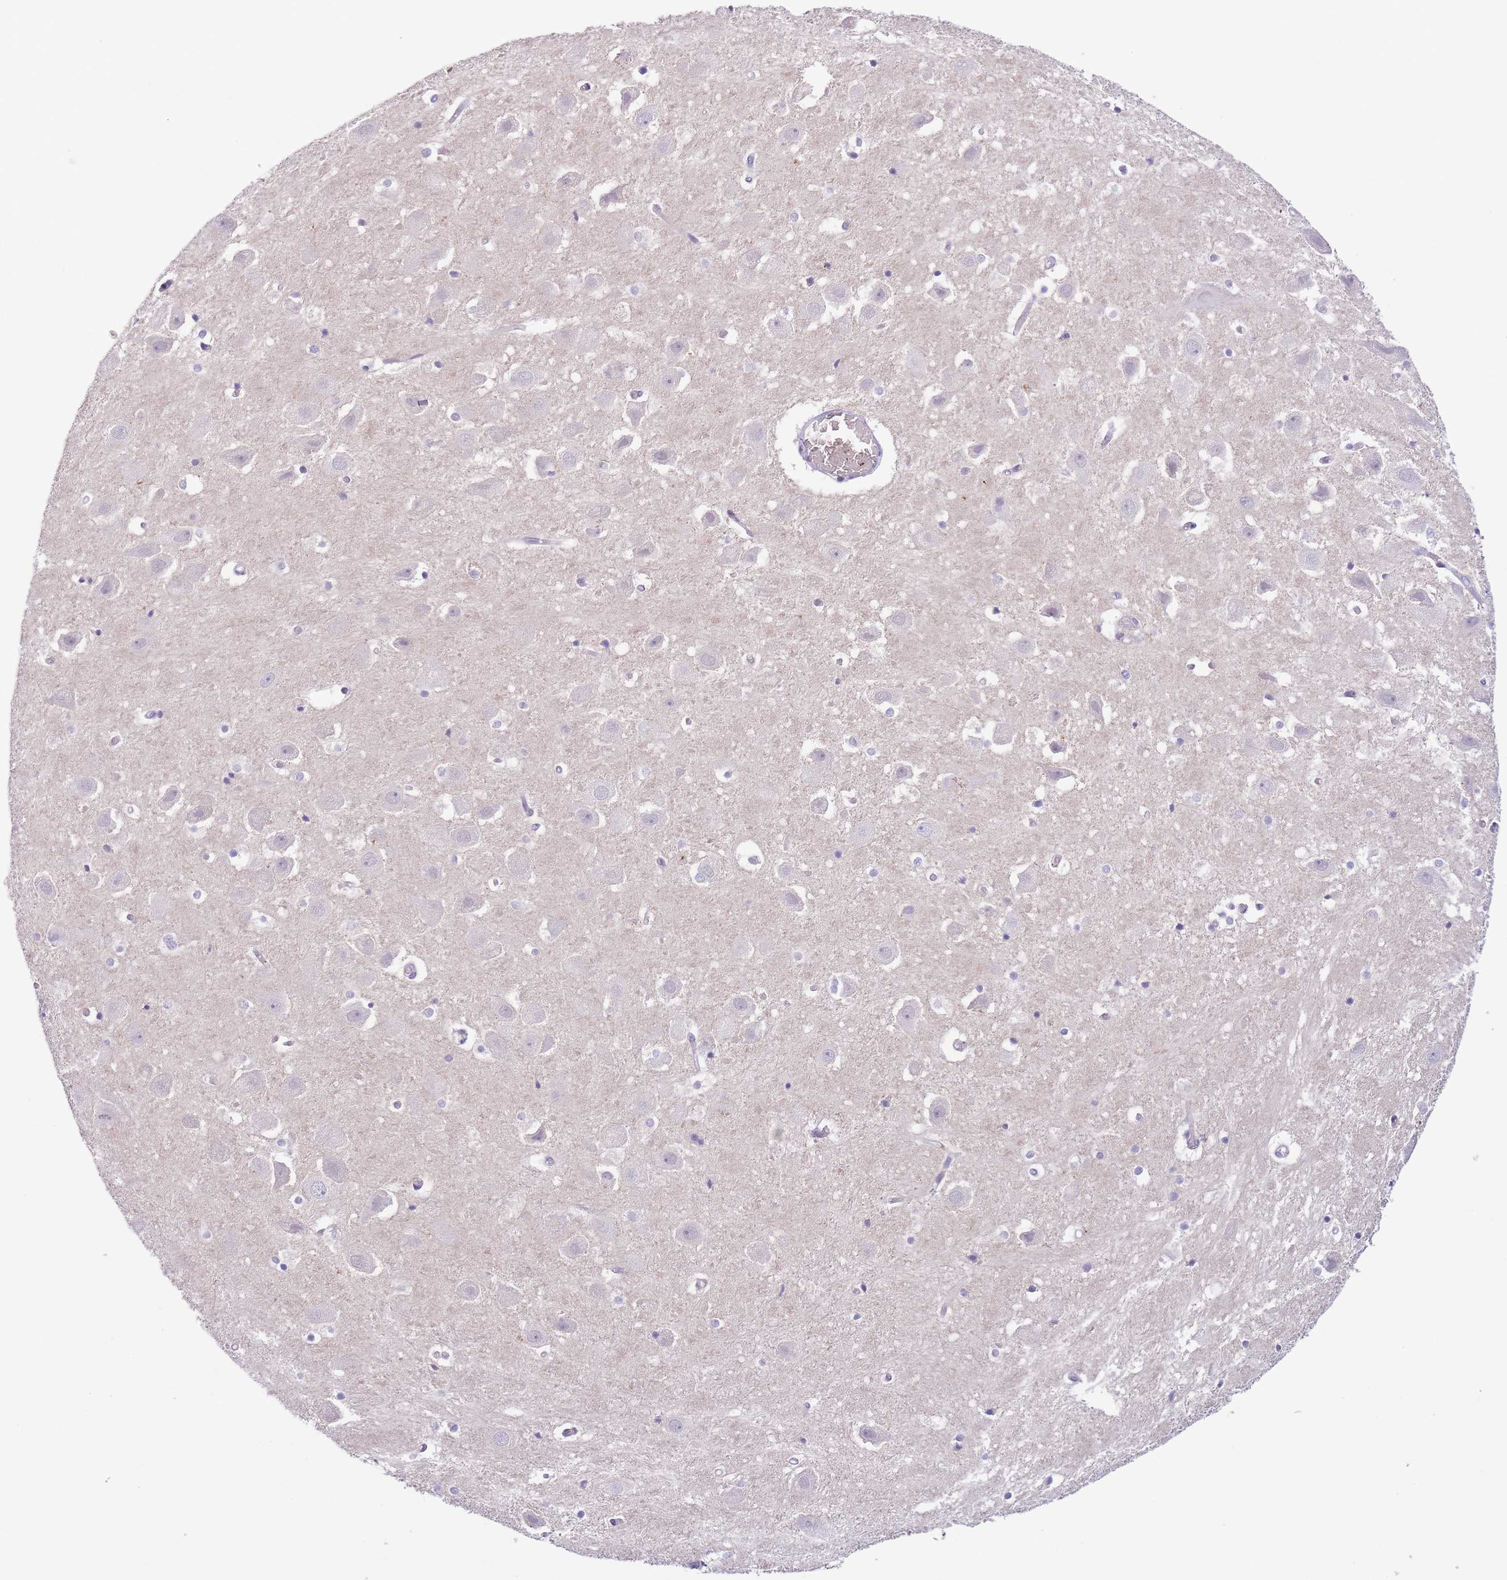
{"staining": {"intensity": "negative", "quantity": "none", "location": "none"}, "tissue": "hippocampus", "cell_type": "Glial cells", "image_type": "normal", "snomed": [{"axis": "morphology", "description": "Normal tissue, NOS"}, {"axis": "topography", "description": "Hippocampus"}], "caption": "The IHC histopathology image has no significant expression in glial cells of hippocampus.", "gene": "C9orf152", "patient": {"sex": "female", "age": 52}}